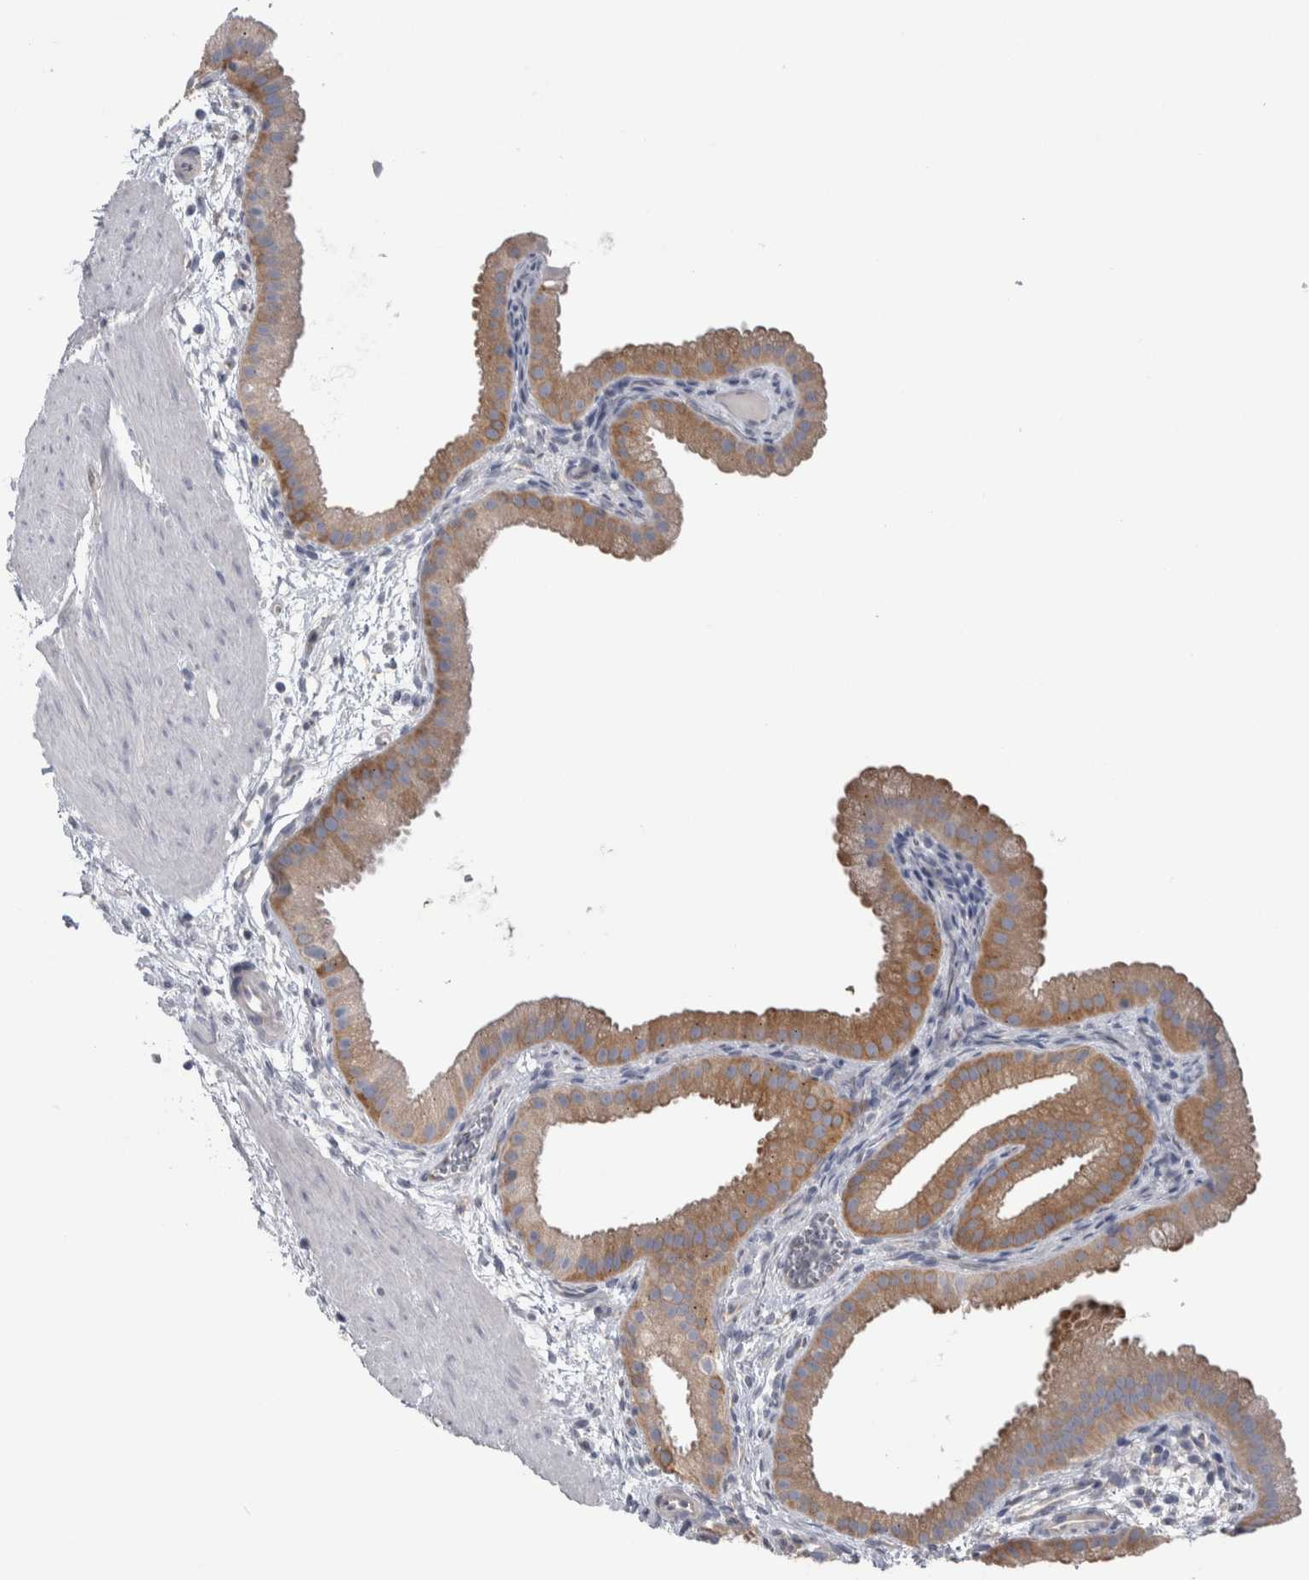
{"staining": {"intensity": "moderate", "quantity": ">75%", "location": "cytoplasmic/membranous"}, "tissue": "gallbladder", "cell_type": "Glandular cells", "image_type": "normal", "snomed": [{"axis": "morphology", "description": "Normal tissue, NOS"}, {"axis": "topography", "description": "Gallbladder"}], "caption": "Glandular cells demonstrate medium levels of moderate cytoplasmic/membranous expression in approximately >75% of cells in unremarkable human gallbladder.", "gene": "GPHN", "patient": {"sex": "female", "age": 64}}